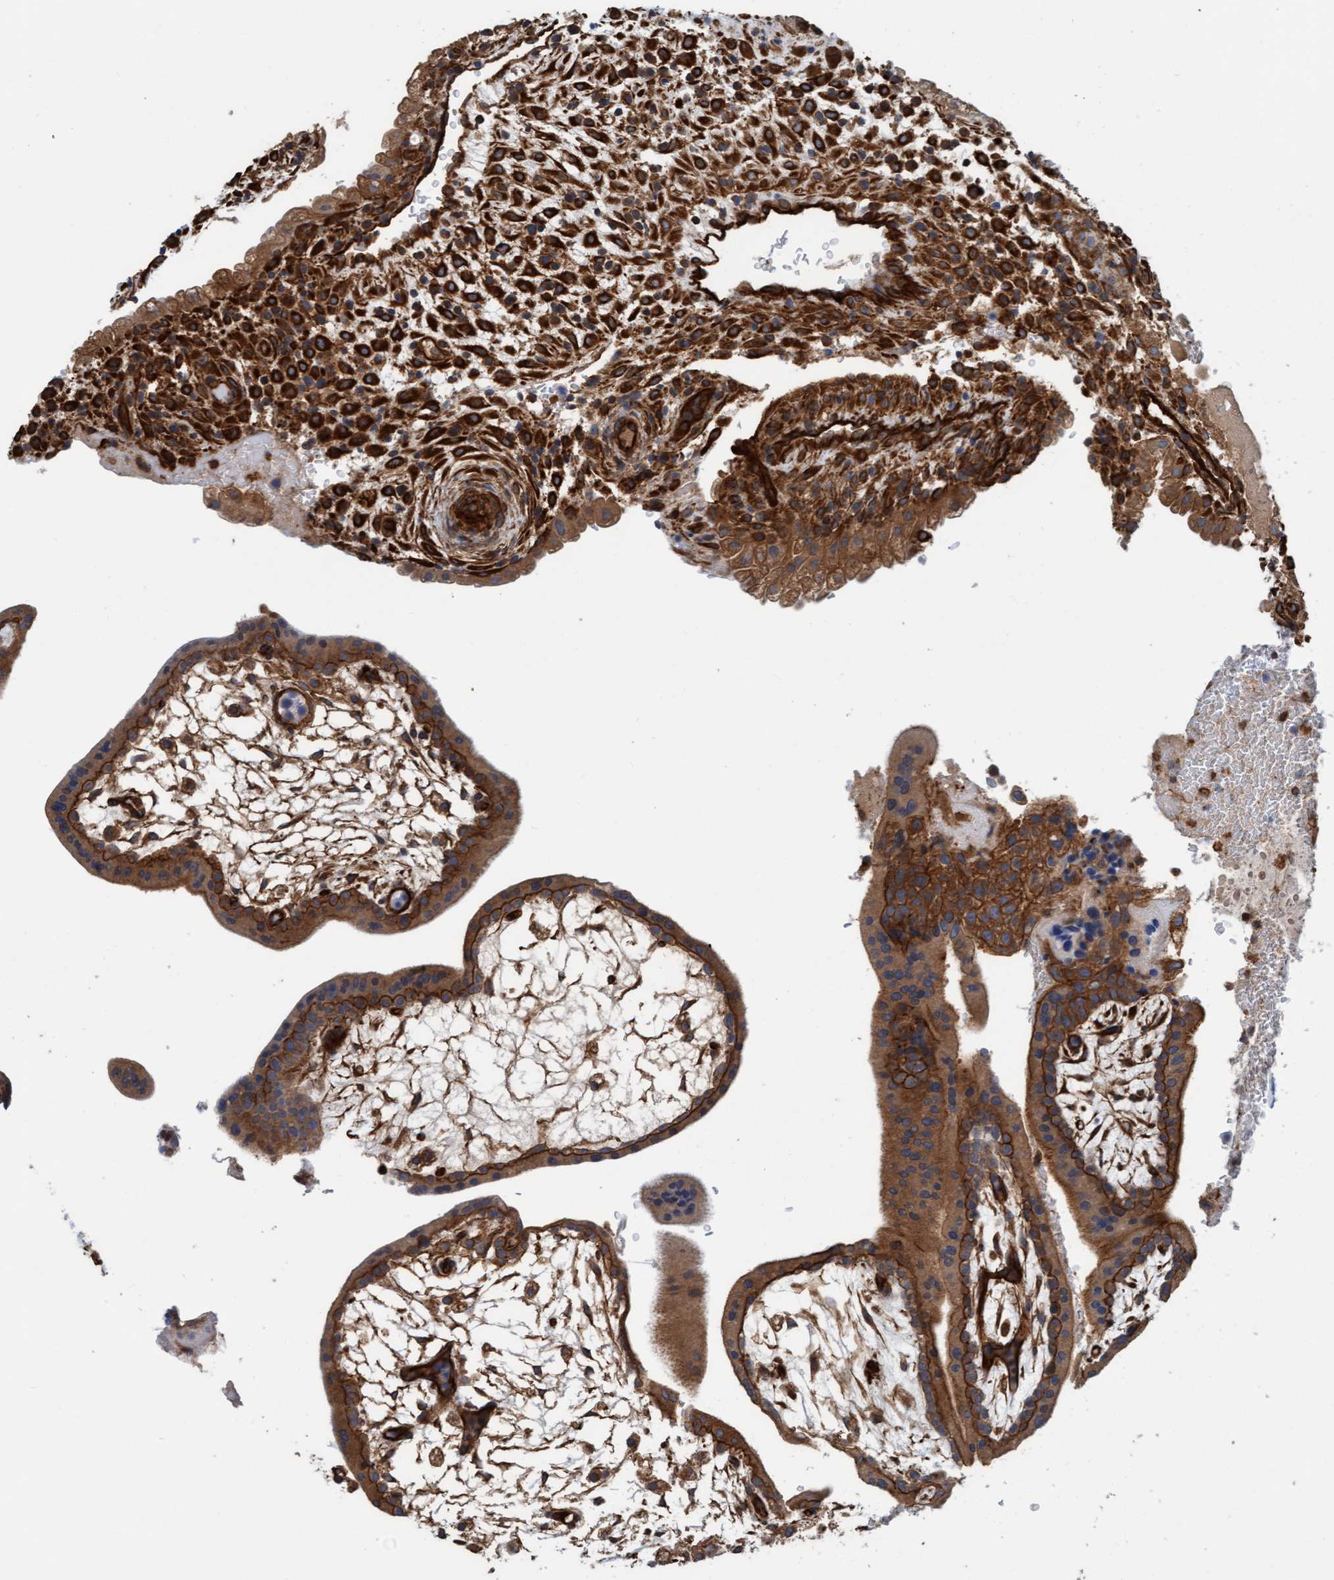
{"staining": {"intensity": "strong", "quantity": ">75%", "location": "cytoplasmic/membranous"}, "tissue": "placenta", "cell_type": "Decidual cells", "image_type": "normal", "snomed": [{"axis": "morphology", "description": "Normal tissue, NOS"}, {"axis": "topography", "description": "Placenta"}], "caption": "An immunohistochemistry (IHC) image of benign tissue is shown. Protein staining in brown labels strong cytoplasmic/membranous positivity in placenta within decidual cells.", "gene": "STXBP4", "patient": {"sex": "female", "age": 35}}